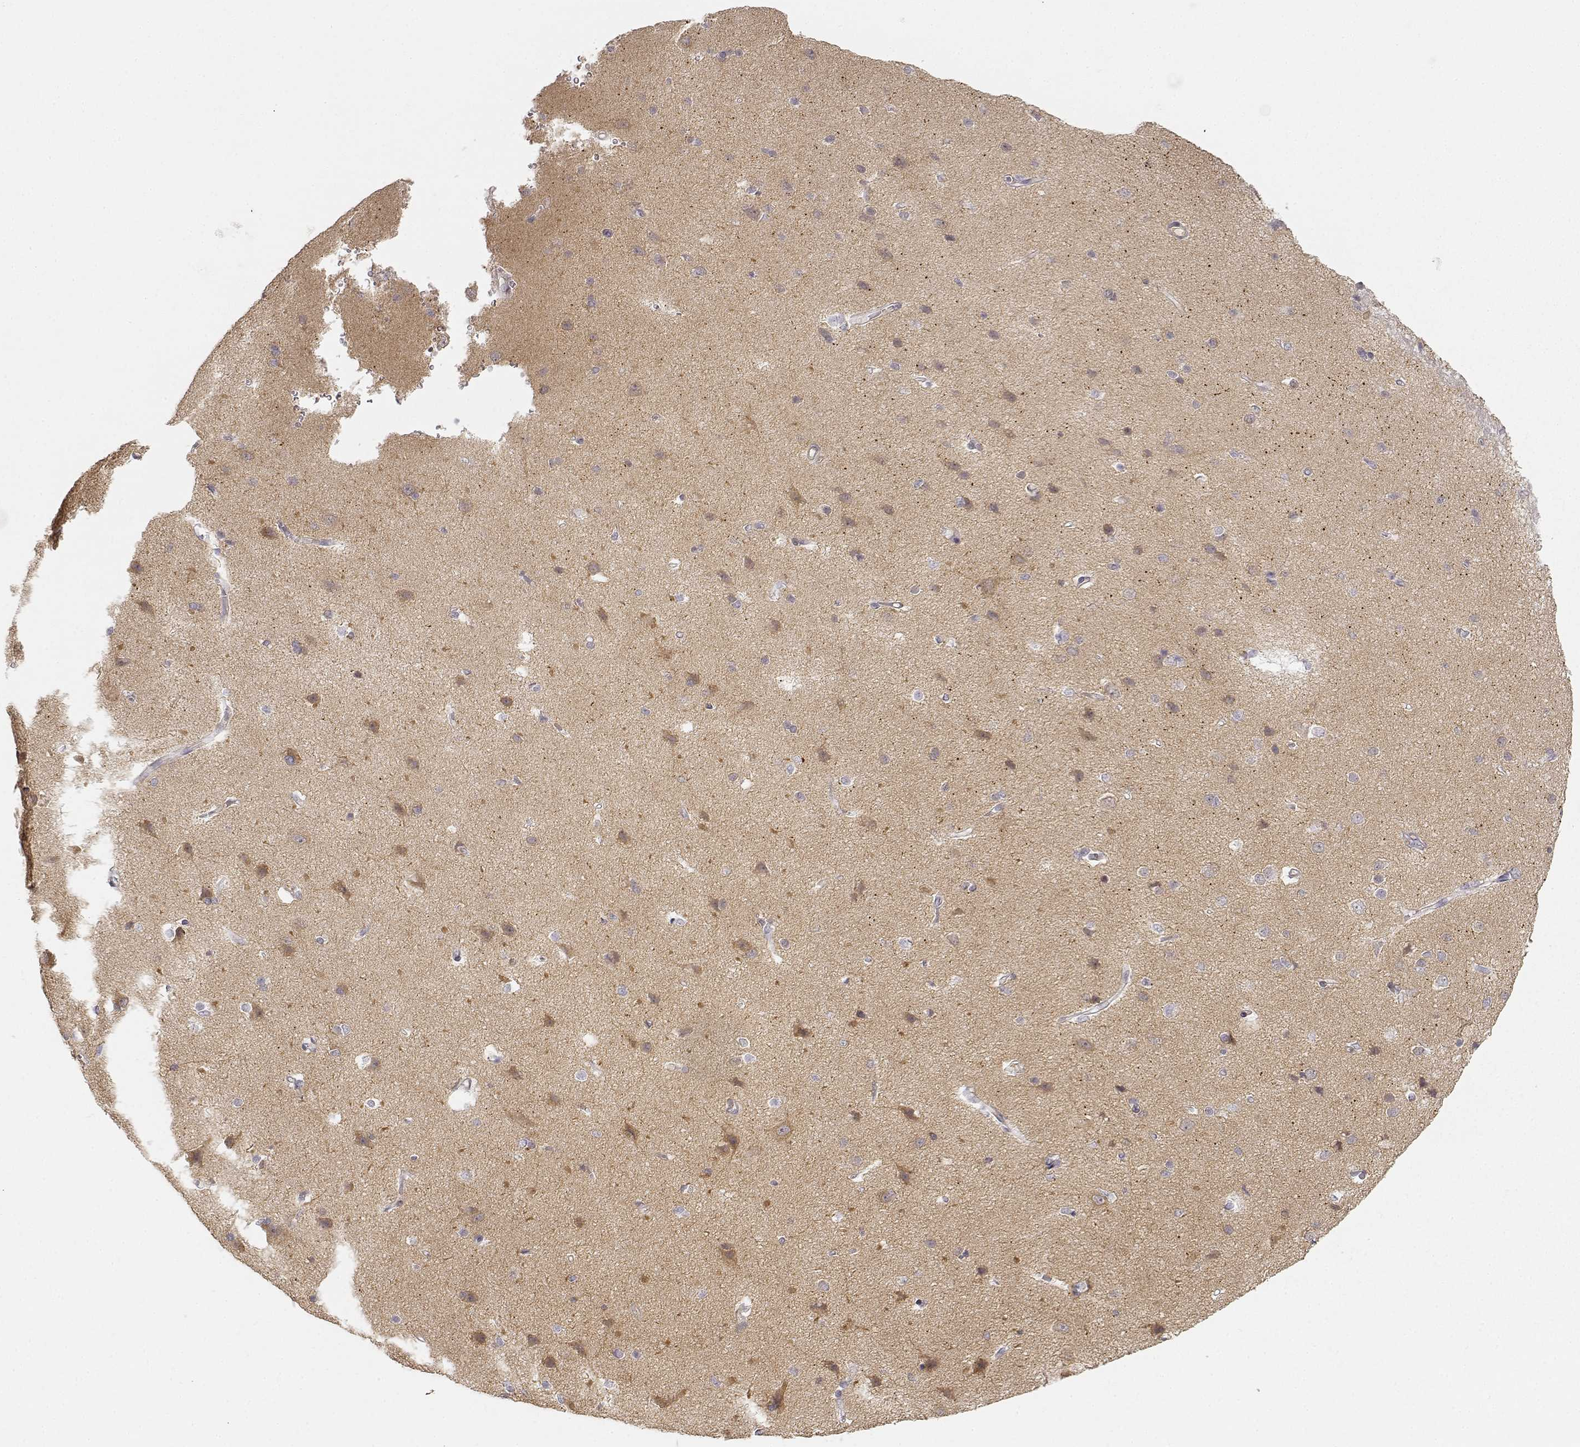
{"staining": {"intensity": "negative", "quantity": "none", "location": "none"}, "tissue": "cerebral cortex", "cell_type": "Endothelial cells", "image_type": "normal", "snomed": [{"axis": "morphology", "description": "Normal tissue, NOS"}, {"axis": "topography", "description": "Cerebral cortex"}], "caption": "Immunohistochemistry histopathology image of unremarkable cerebral cortex stained for a protein (brown), which displays no staining in endothelial cells.", "gene": "EAF2", "patient": {"sex": "male", "age": 37}}